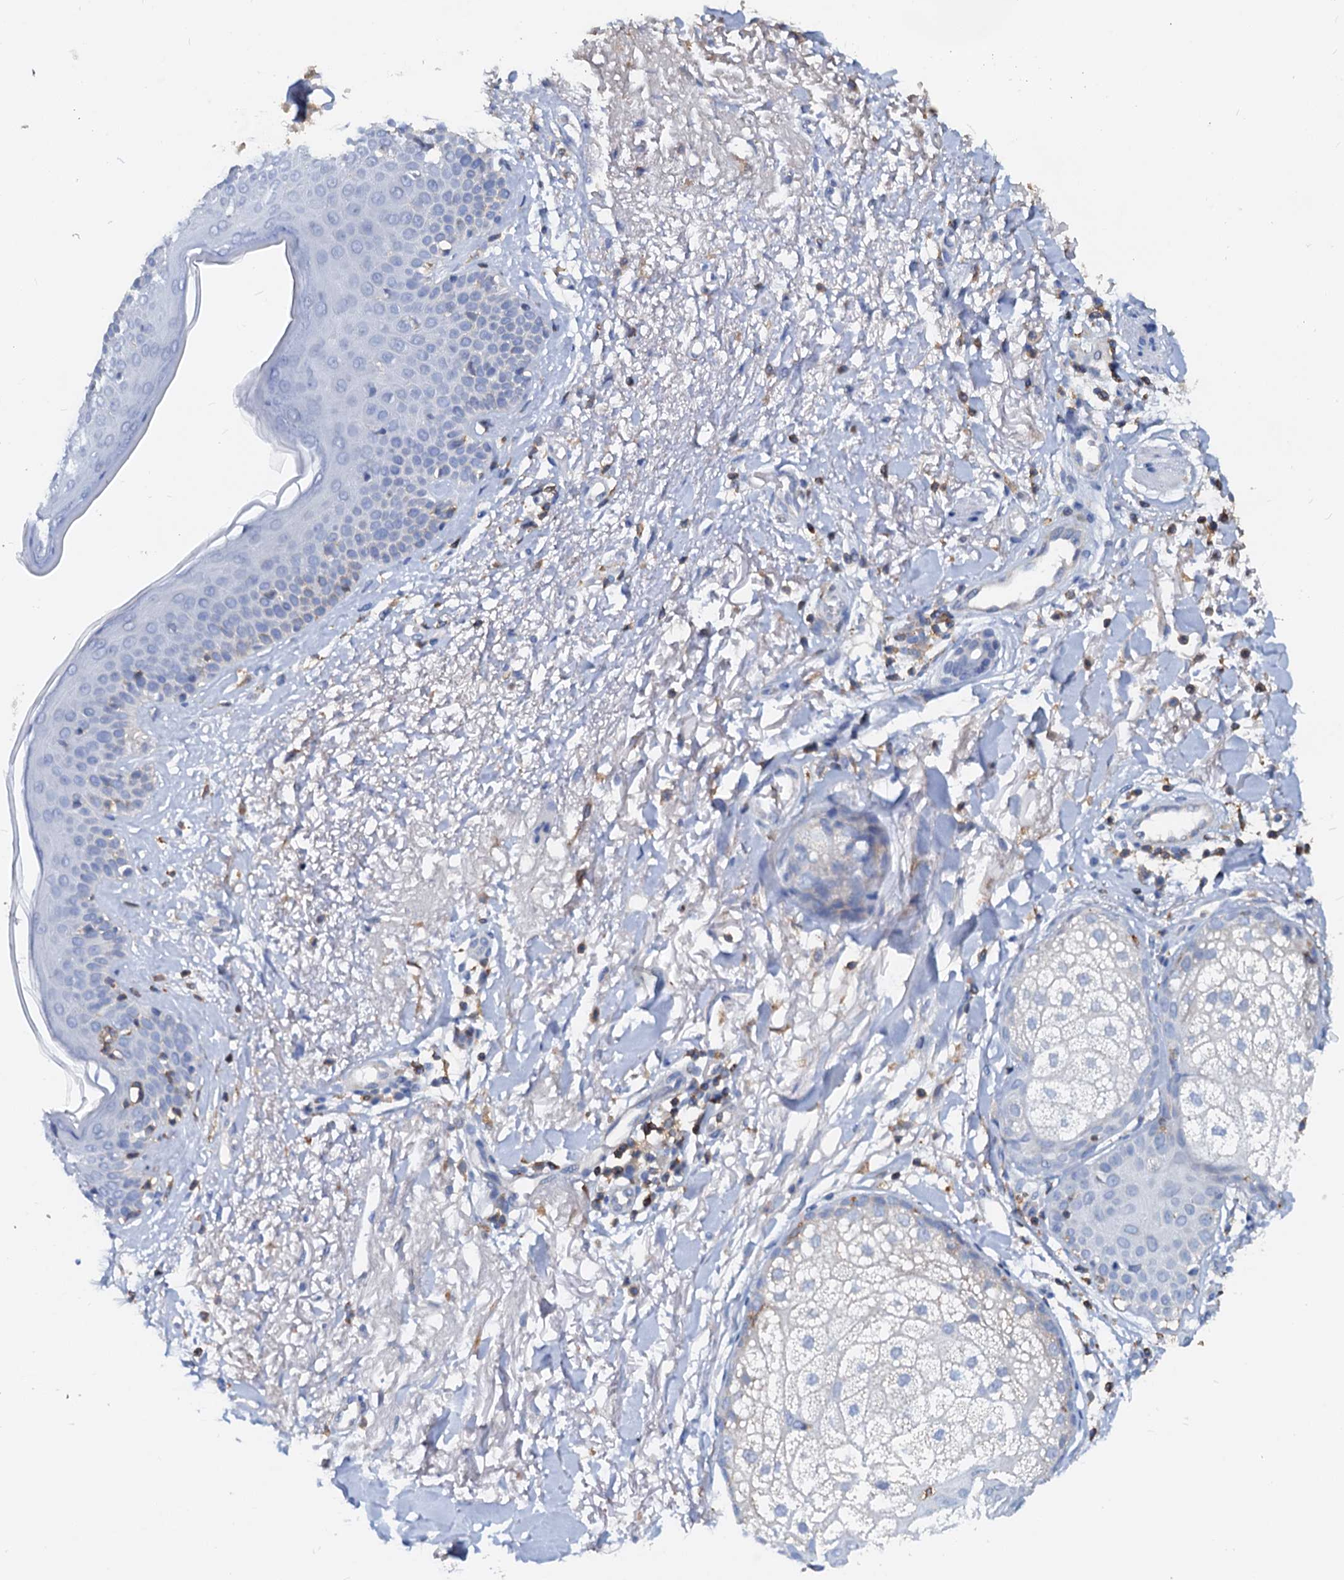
{"staining": {"intensity": "negative", "quantity": "none", "location": "none"}, "tissue": "skin cancer", "cell_type": "Tumor cells", "image_type": "cancer", "snomed": [{"axis": "morphology", "description": "Basal cell carcinoma"}, {"axis": "topography", "description": "Skin"}], "caption": "Histopathology image shows no significant protein staining in tumor cells of skin basal cell carcinoma.", "gene": "LCP2", "patient": {"sex": "male", "age": 85}}